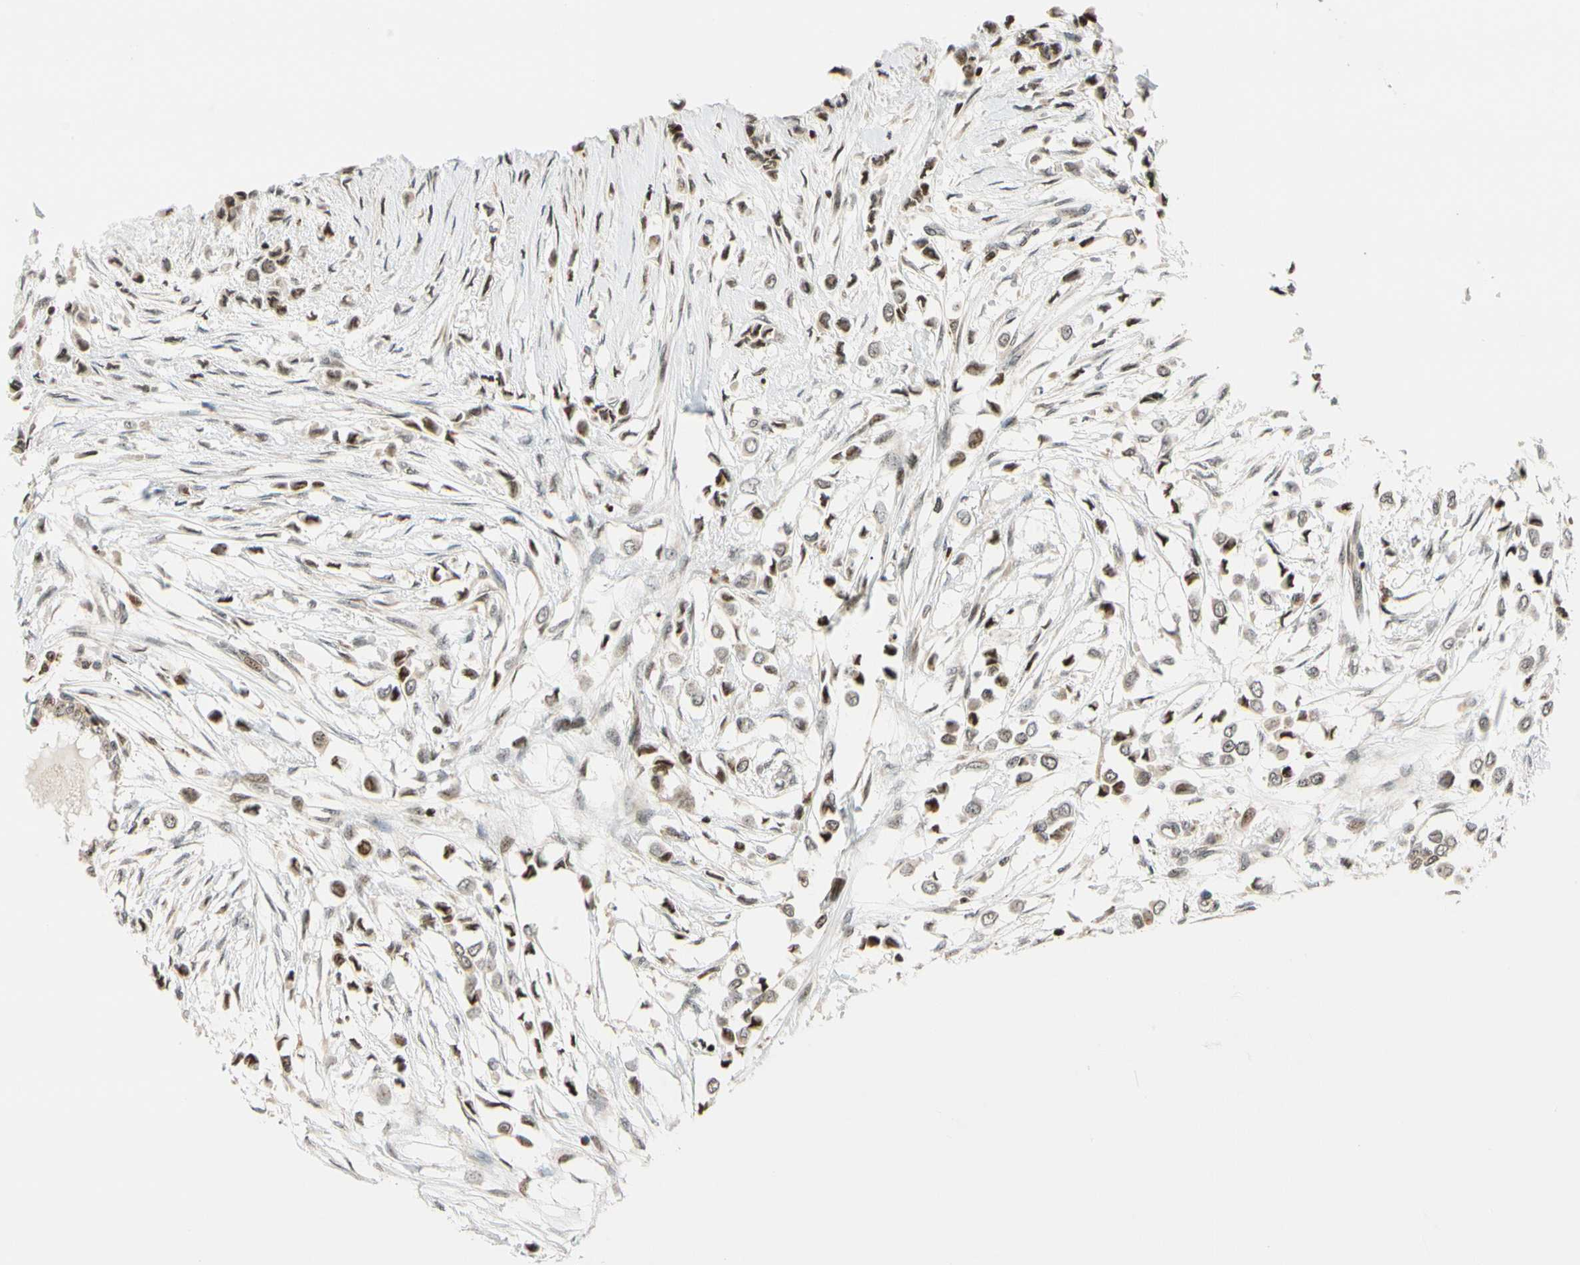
{"staining": {"intensity": "moderate", "quantity": "25%-75%", "location": "cytoplasmic/membranous,nuclear"}, "tissue": "breast cancer", "cell_type": "Tumor cells", "image_type": "cancer", "snomed": [{"axis": "morphology", "description": "Lobular carcinoma"}, {"axis": "topography", "description": "Breast"}], "caption": "Protein staining displays moderate cytoplasmic/membranous and nuclear staining in about 25%-75% of tumor cells in breast cancer. (IHC, brightfield microscopy, high magnification).", "gene": "CDK7", "patient": {"sex": "female", "age": 51}}